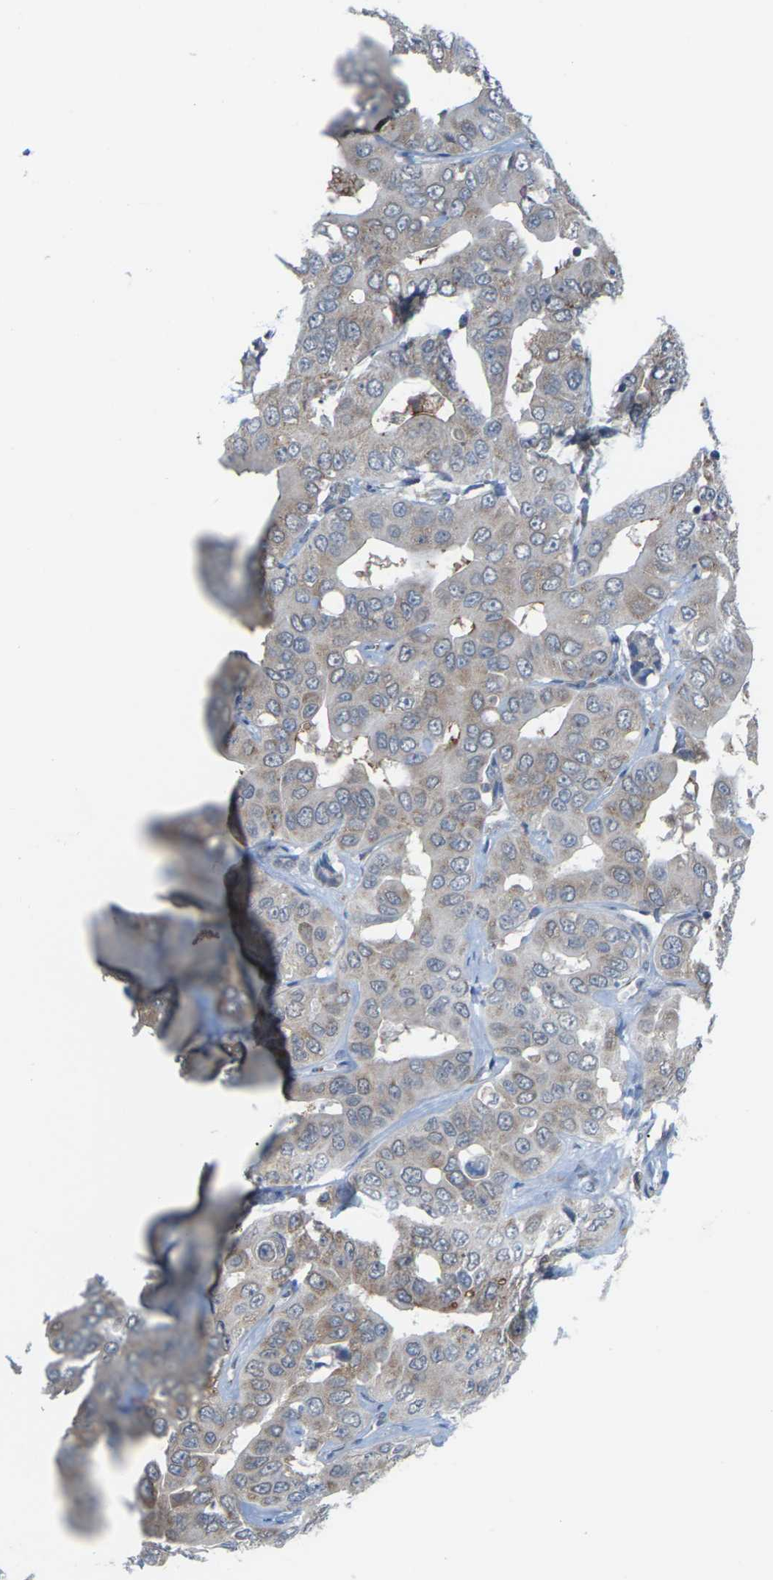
{"staining": {"intensity": "weak", "quantity": "<25%", "location": "cytoplasmic/membranous"}, "tissue": "liver cancer", "cell_type": "Tumor cells", "image_type": "cancer", "snomed": [{"axis": "morphology", "description": "Cholangiocarcinoma"}, {"axis": "topography", "description": "Liver"}], "caption": "Immunohistochemical staining of human cholangiocarcinoma (liver) shows no significant staining in tumor cells.", "gene": "PDZK1IP1", "patient": {"sex": "female", "age": 52}}